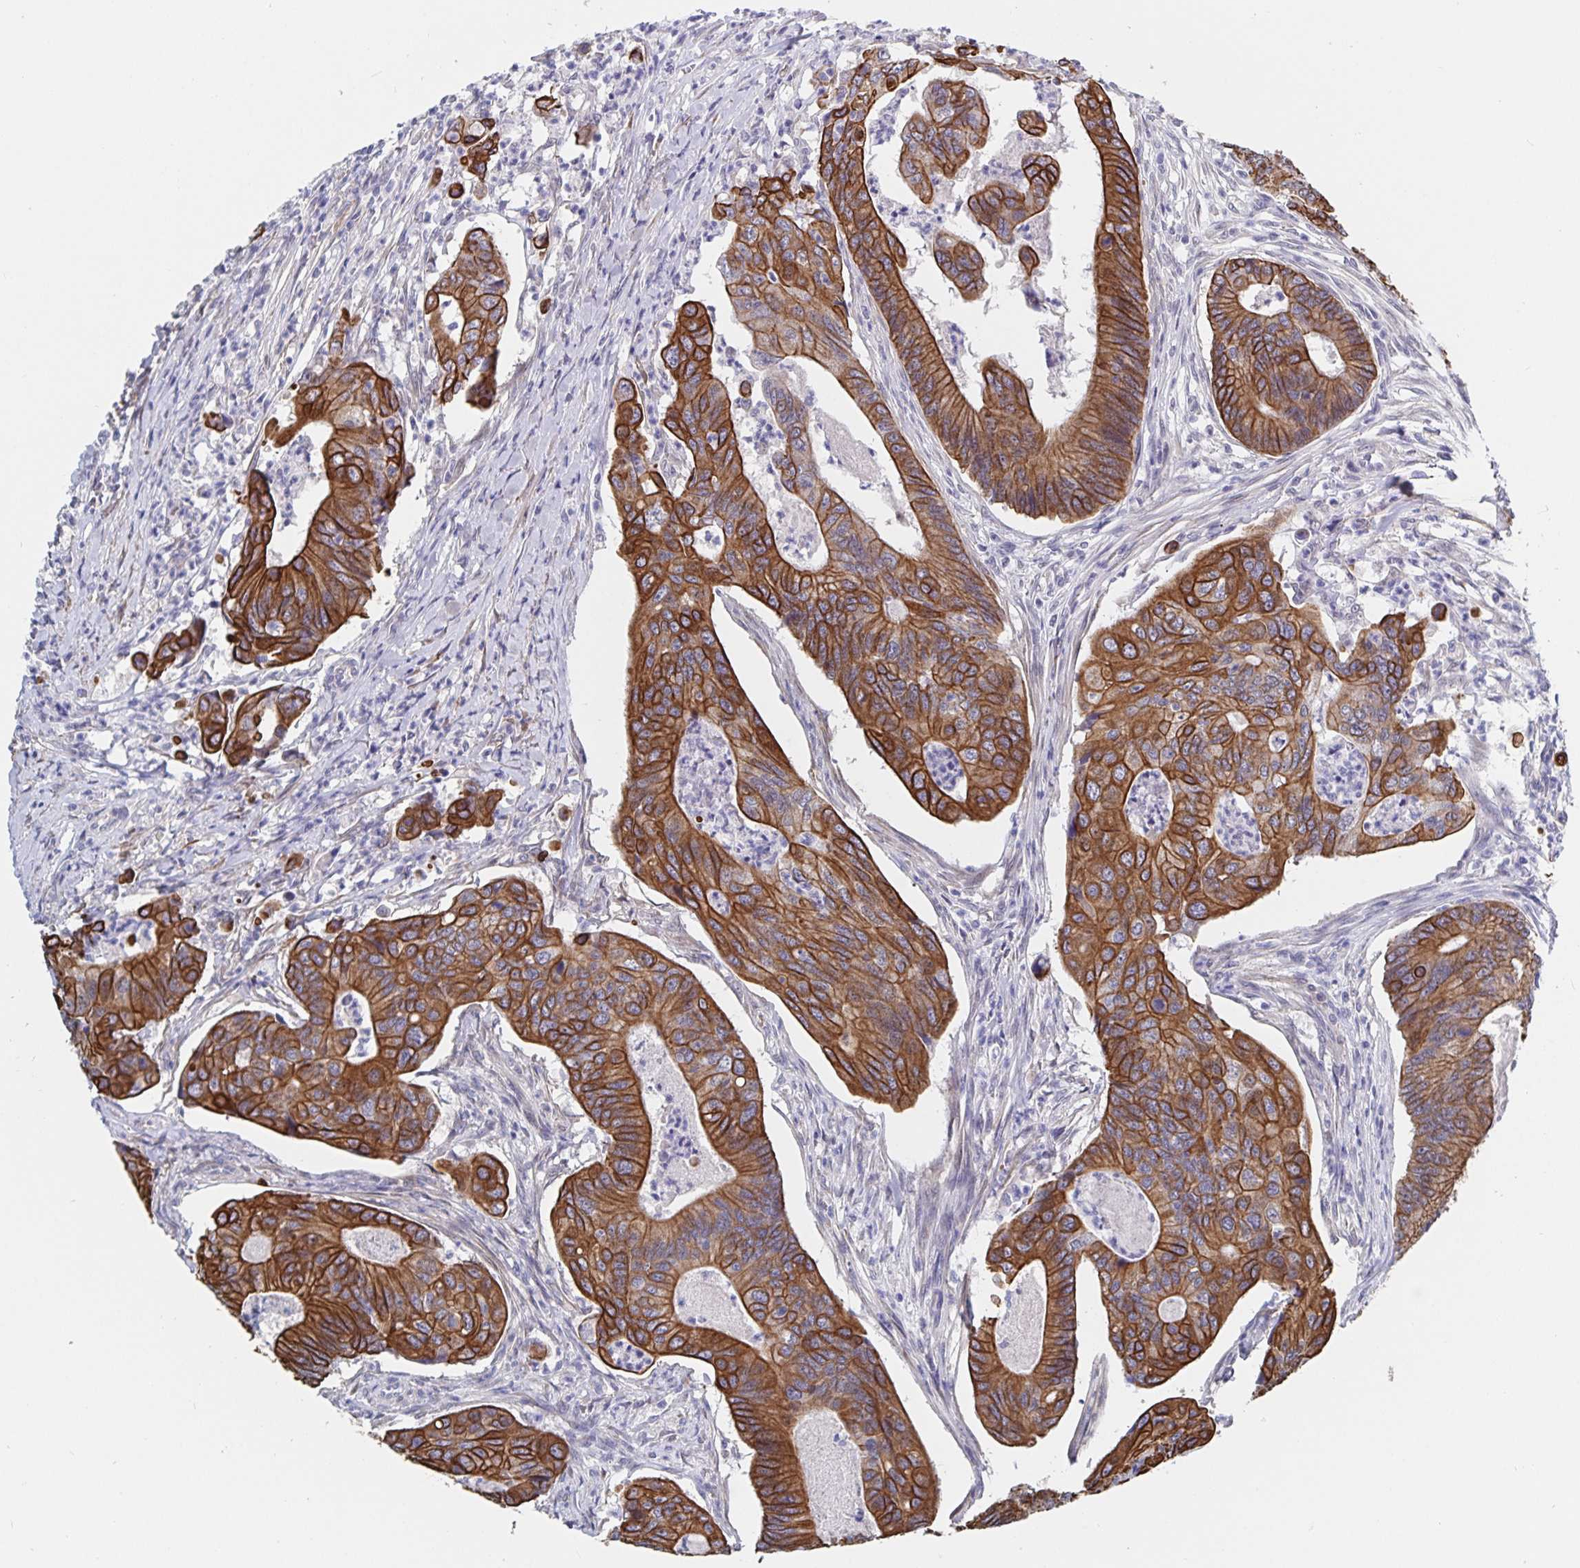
{"staining": {"intensity": "strong", "quantity": ">75%", "location": "cytoplasmic/membranous"}, "tissue": "colorectal cancer", "cell_type": "Tumor cells", "image_type": "cancer", "snomed": [{"axis": "morphology", "description": "Adenocarcinoma, NOS"}, {"axis": "topography", "description": "Colon"}], "caption": "Protein analysis of adenocarcinoma (colorectal) tissue demonstrates strong cytoplasmic/membranous positivity in about >75% of tumor cells.", "gene": "ZIK1", "patient": {"sex": "female", "age": 67}}